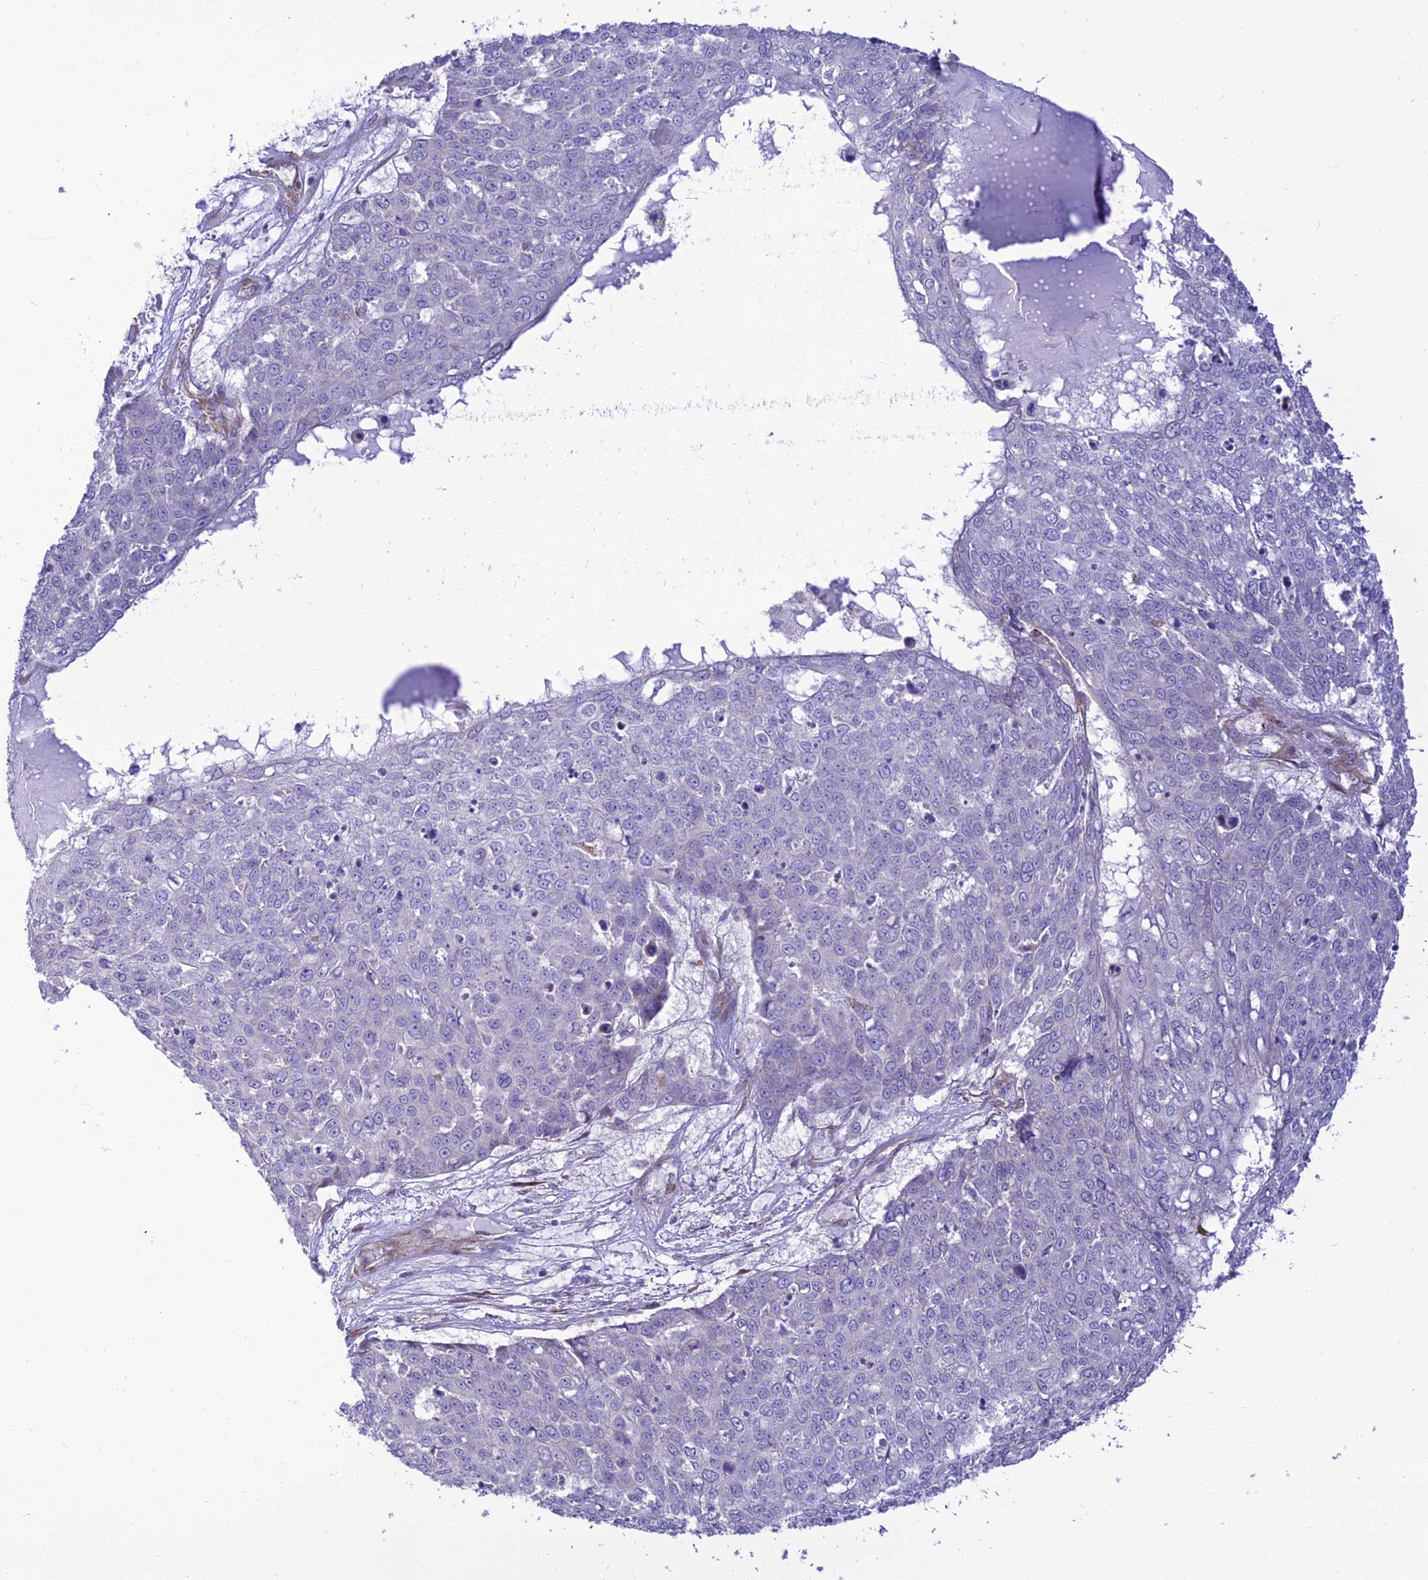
{"staining": {"intensity": "negative", "quantity": "none", "location": "none"}, "tissue": "skin cancer", "cell_type": "Tumor cells", "image_type": "cancer", "snomed": [{"axis": "morphology", "description": "Squamous cell carcinoma, NOS"}, {"axis": "topography", "description": "Skin"}], "caption": "Immunohistochemical staining of human skin cancer demonstrates no significant staining in tumor cells.", "gene": "KCNAB1", "patient": {"sex": "male", "age": 71}}